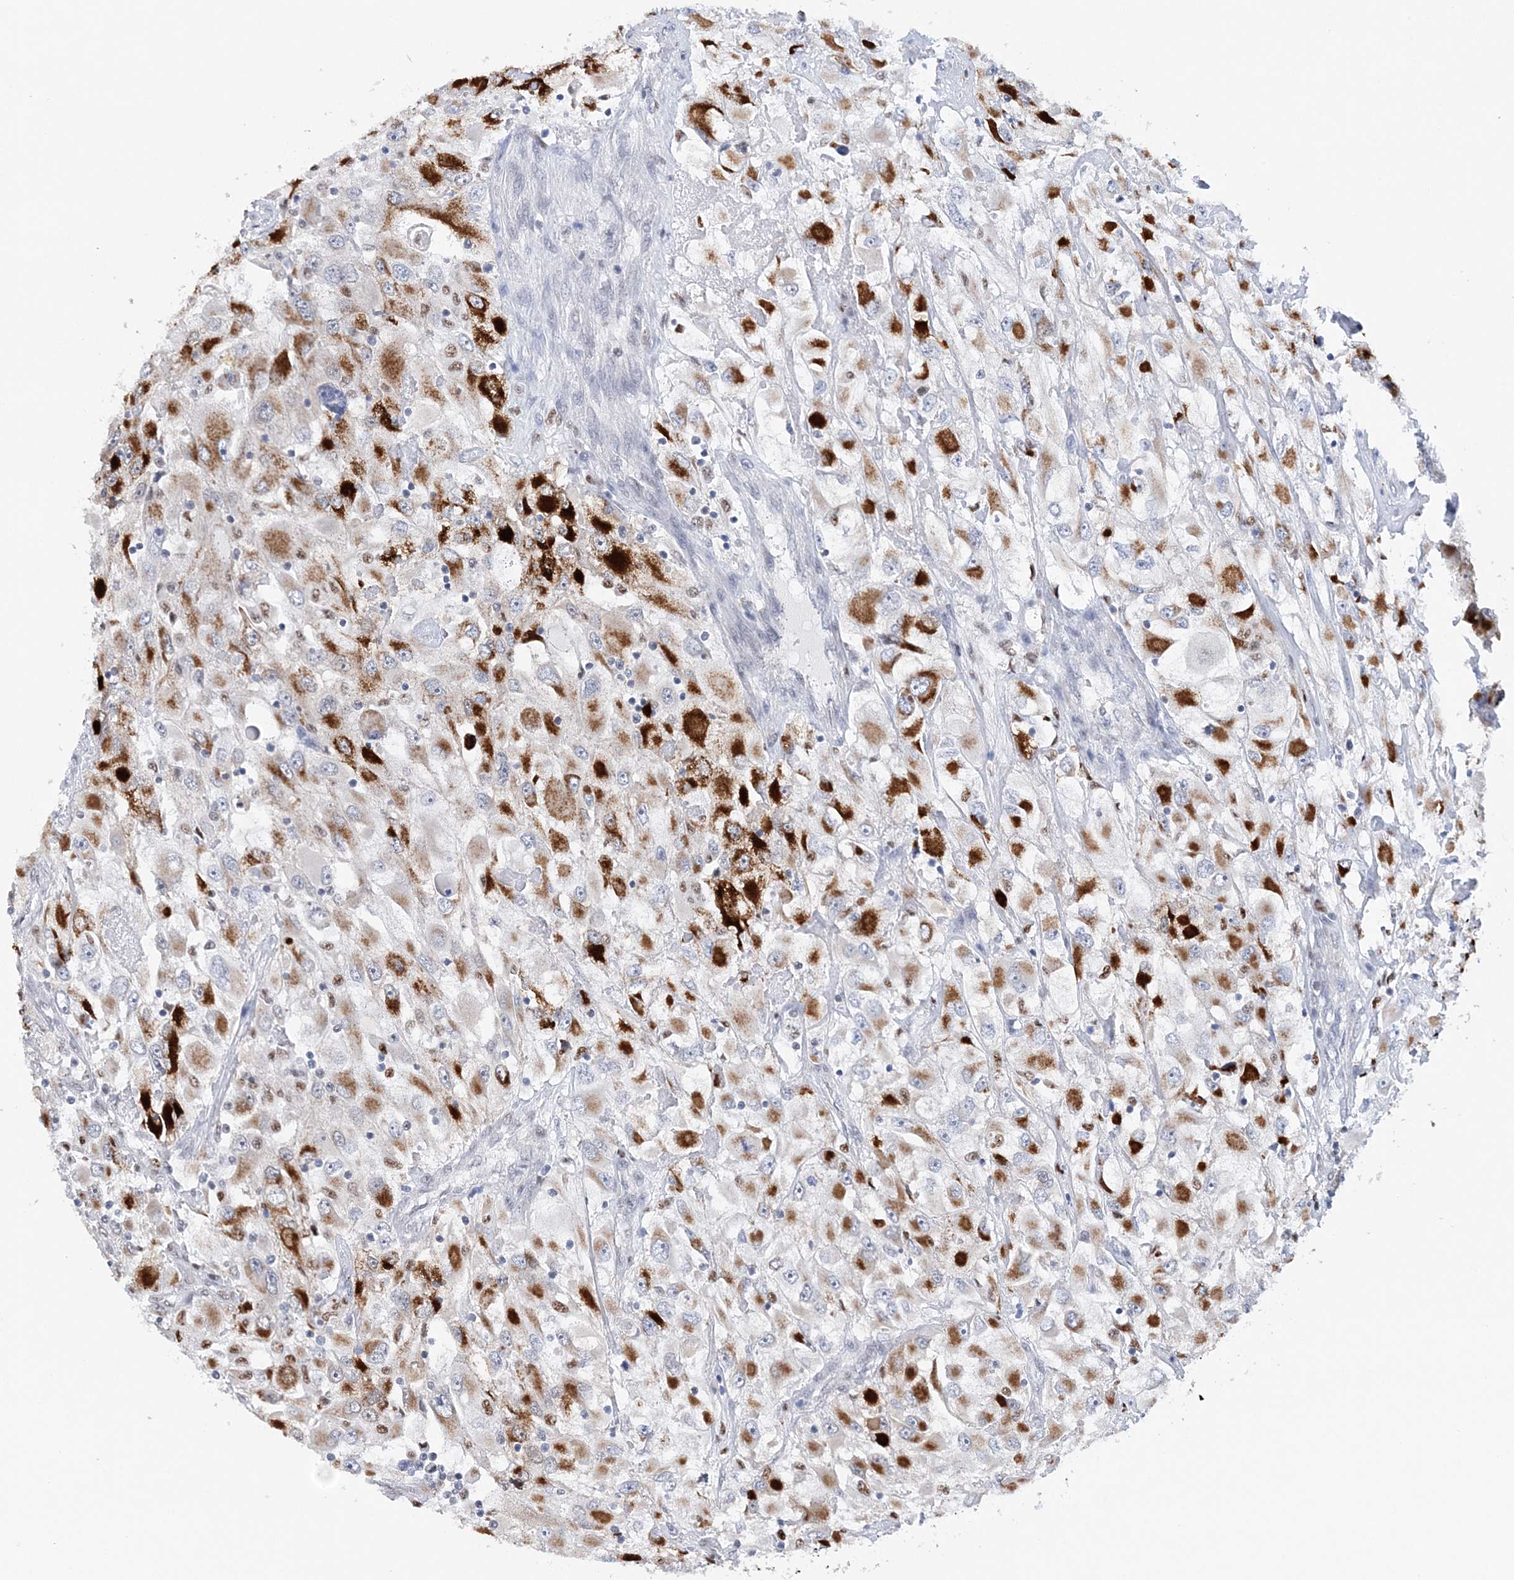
{"staining": {"intensity": "strong", "quantity": "25%-75%", "location": "cytoplasmic/membranous"}, "tissue": "renal cancer", "cell_type": "Tumor cells", "image_type": "cancer", "snomed": [{"axis": "morphology", "description": "Adenocarcinoma, NOS"}, {"axis": "topography", "description": "Kidney"}], "caption": "DAB immunohistochemical staining of adenocarcinoma (renal) shows strong cytoplasmic/membranous protein expression in about 25%-75% of tumor cells.", "gene": "NIT2", "patient": {"sex": "female", "age": 52}}